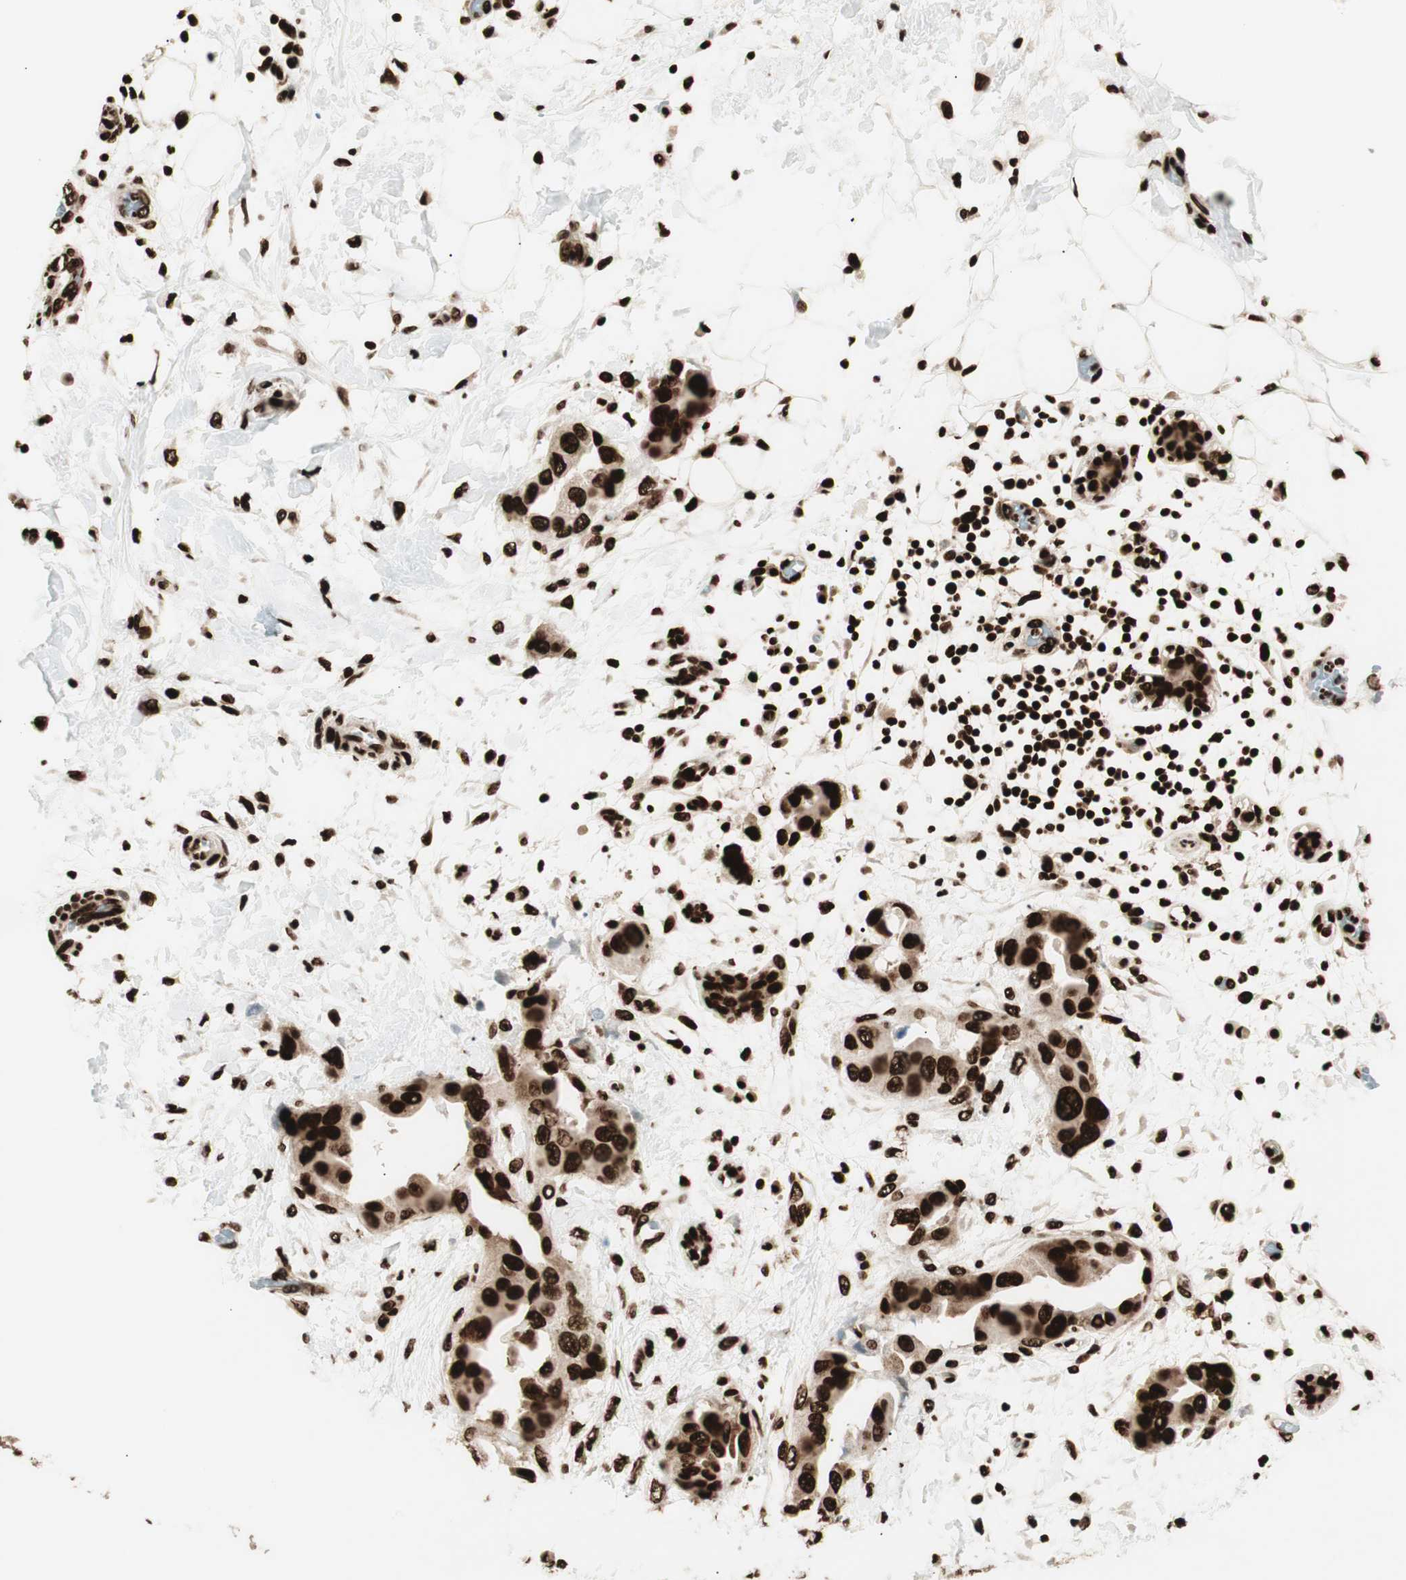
{"staining": {"intensity": "strong", "quantity": ">75%", "location": "nuclear"}, "tissue": "breast cancer", "cell_type": "Tumor cells", "image_type": "cancer", "snomed": [{"axis": "morphology", "description": "Duct carcinoma"}, {"axis": "topography", "description": "Breast"}], "caption": "Protein positivity by IHC shows strong nuclear staining in approximately >75% of tumor cells in breast cancer (invasive ductal carcinoma).", "gene": "EWSR1", "patient": {"sex": "female", "age": 40}}